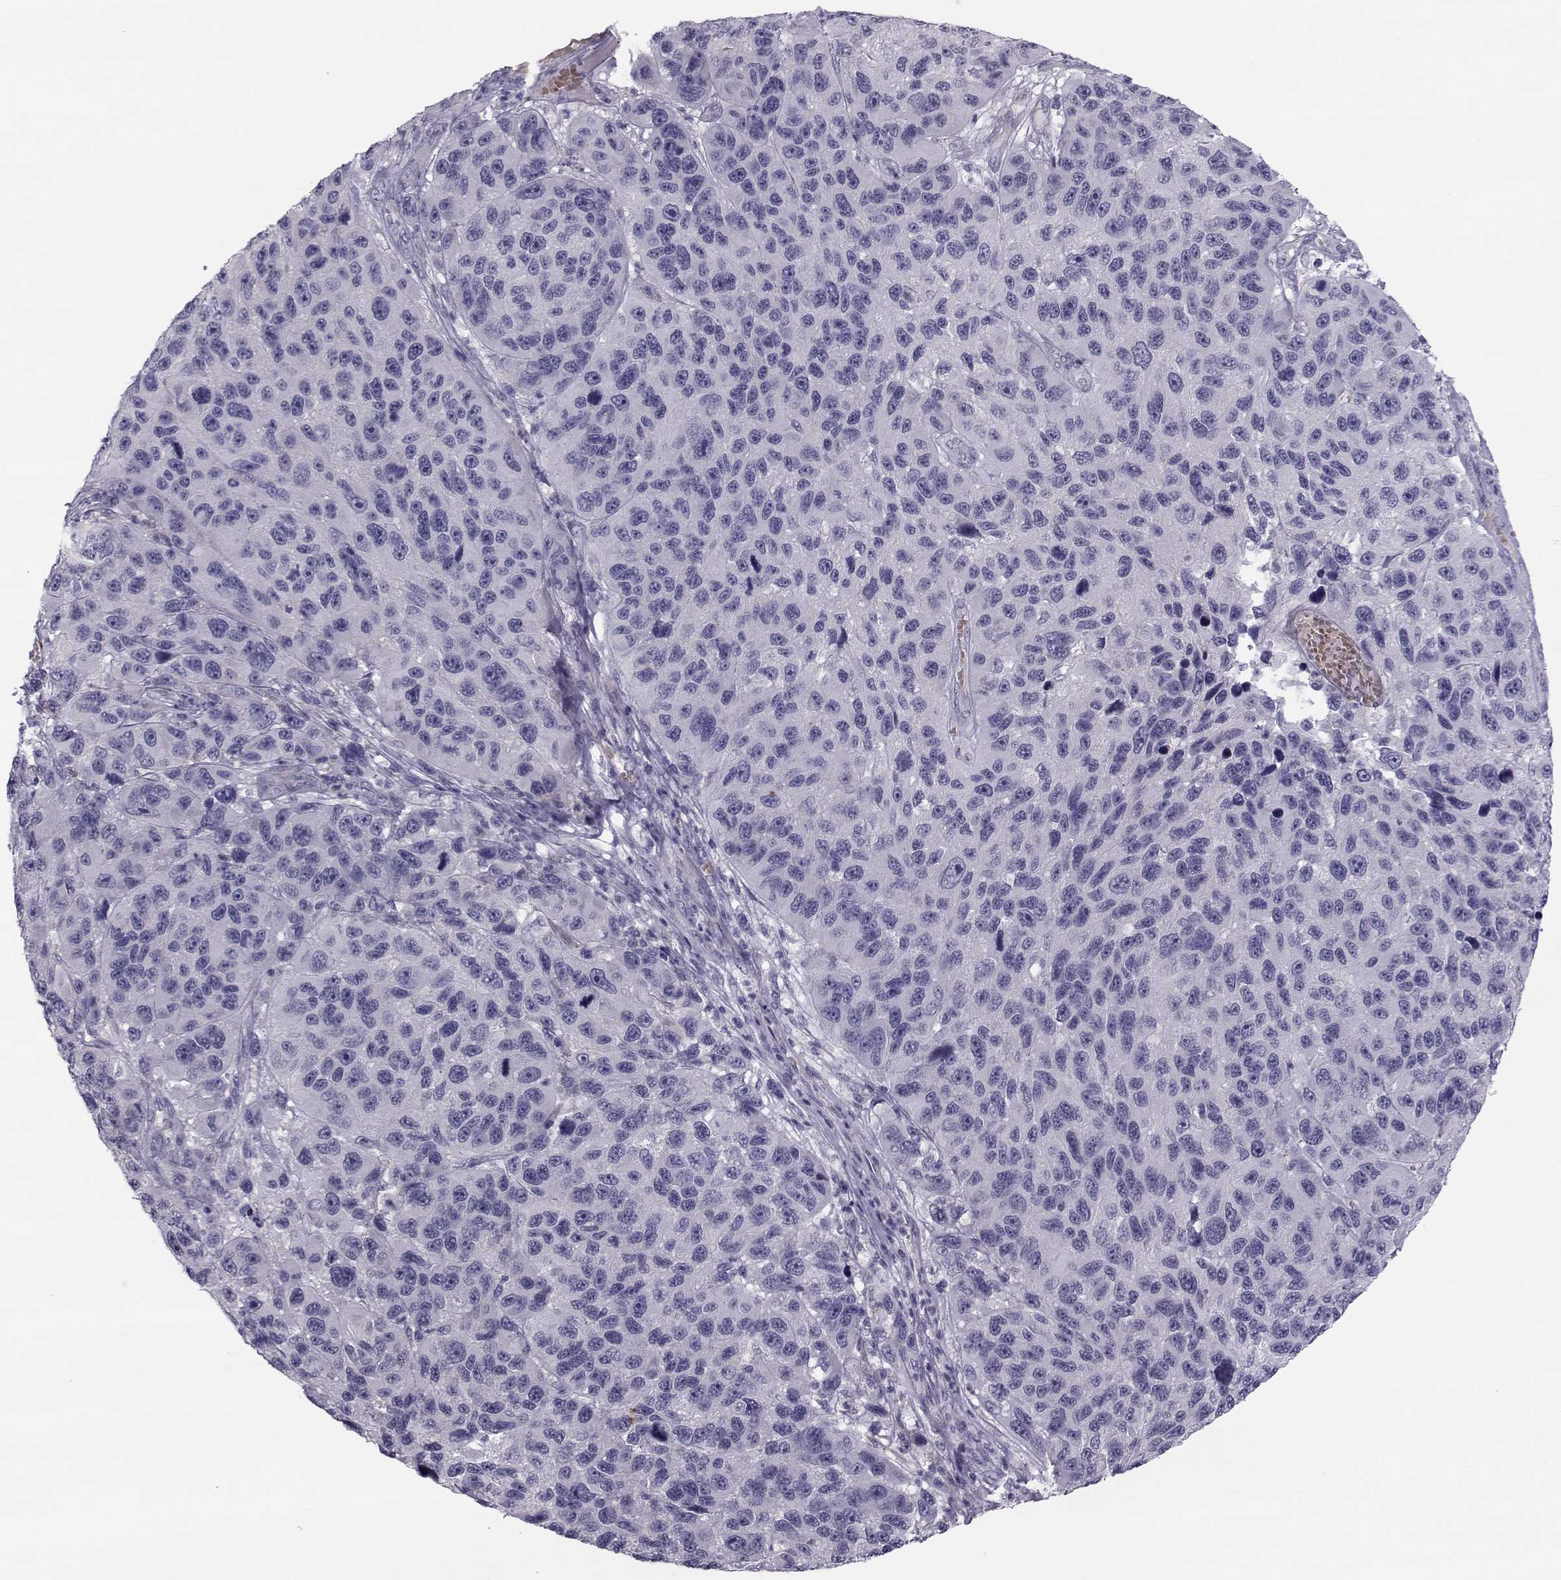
{"staining": {"intensity": "negative", "quantity": "none", "location": "none"}, "tissue": "melanoma", "cell_type": "Tumor cells", "image_type": "cancer", "snomed": [{"axis": "morphology", "description": "Malignant melanoma, NOS"}, {"axis": "topography", "description": "Skin"}], "caption": "Human malignant melanoma stained for a protein using immunohistochemistry displays no expression in tumor cells.", "gene": "GARIN3", "patient": {"sex": "male", "age": 53}}